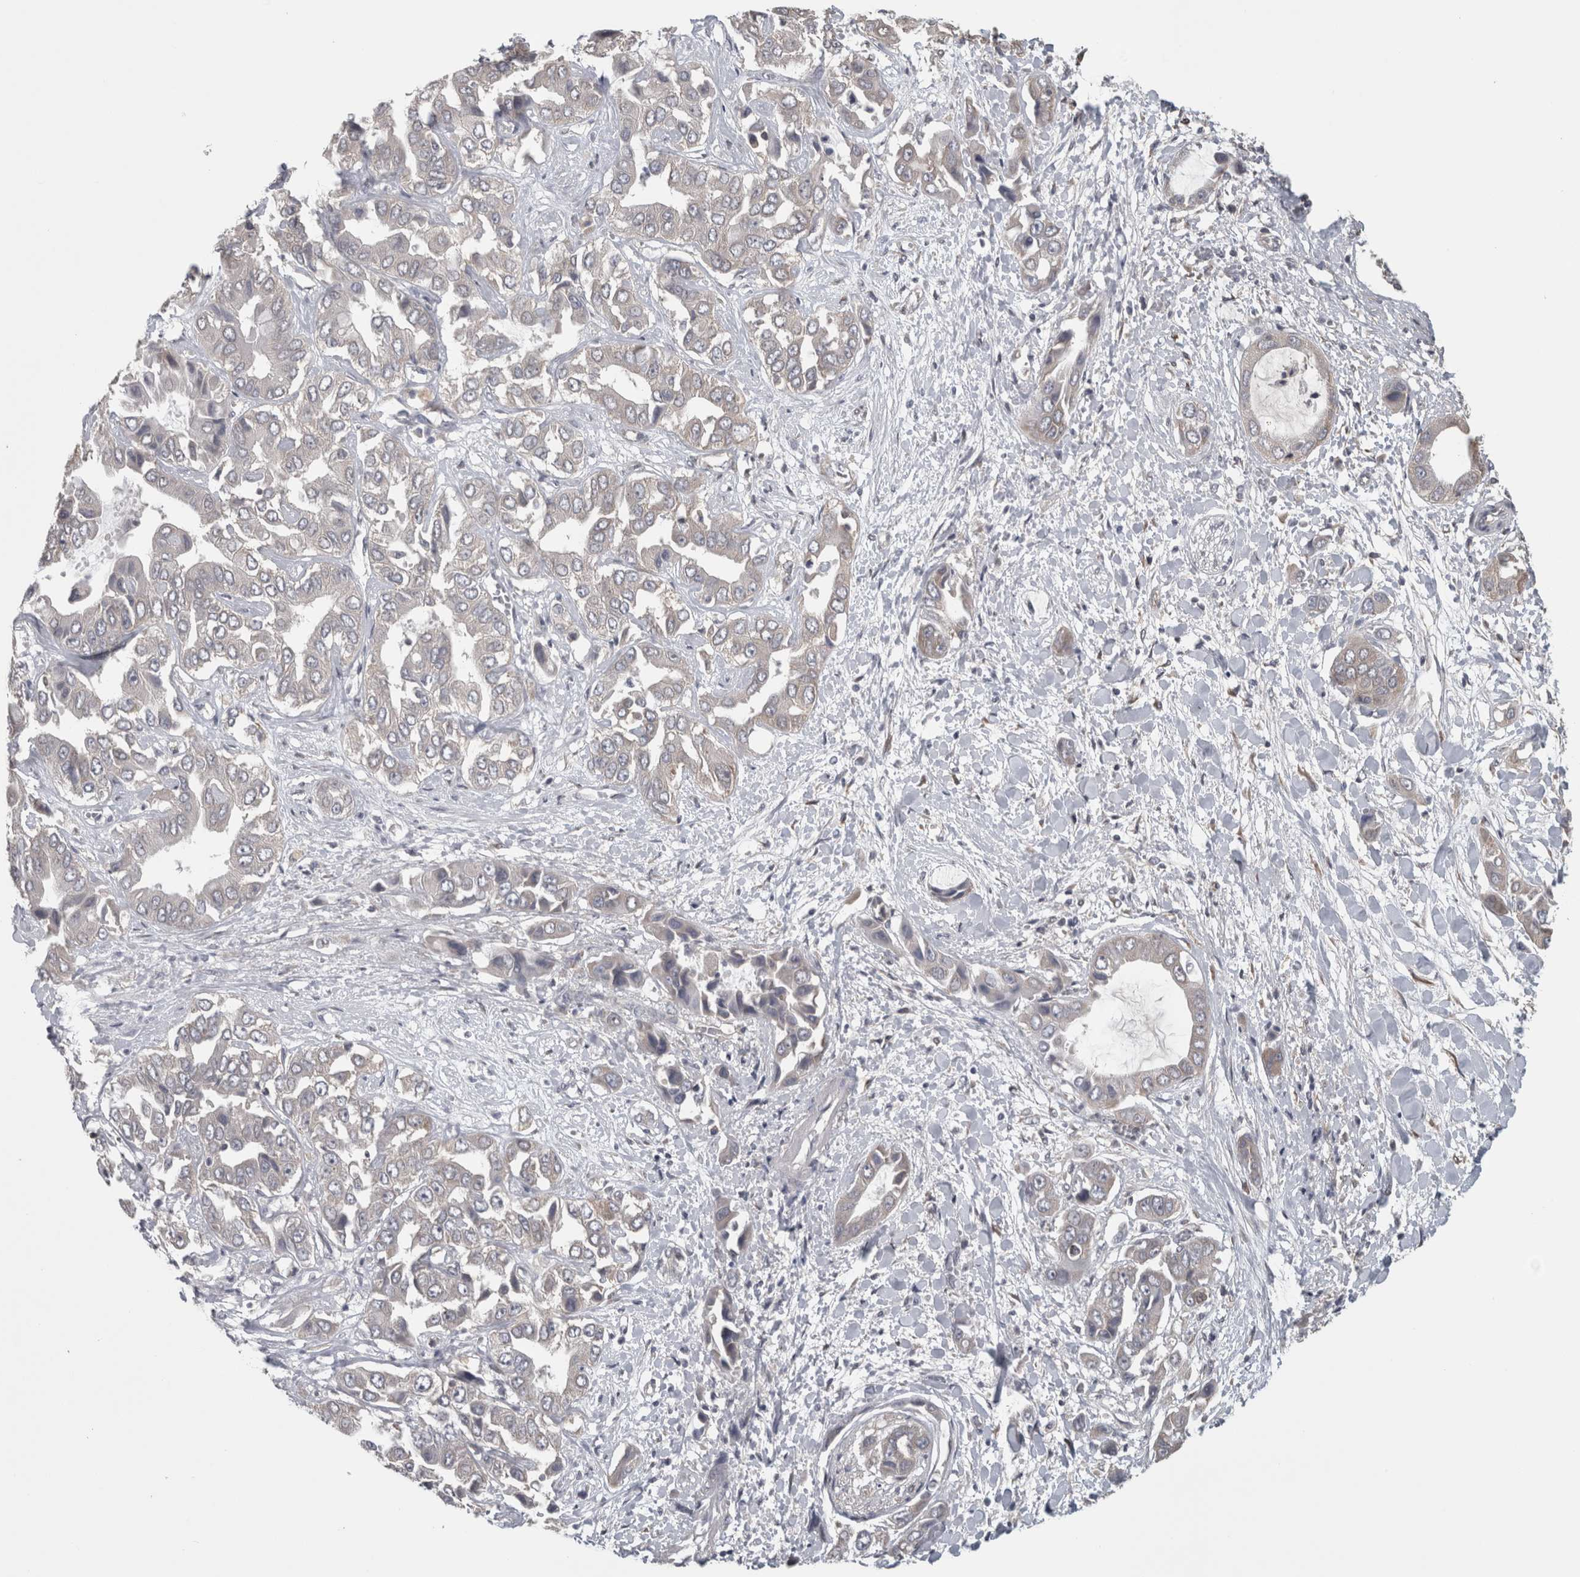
{"staining": {"intensity": "negative", "quantity": "none", "location": "none"}, "tissue": "liver cancer", "cell_type": "Tumor cells", "image_type": "cancer", "snomed": [{"axis": "morphology", "description": "Cholangiocarcinoma"}, {"axis": "topography", "description": "Liver"}], "caption": "The image exhibits no significant expression in tumor cells of cholangiocarcinoma (liver).", "gene": "ATXN2", "patient": {"sex": "female", "age": 52}}